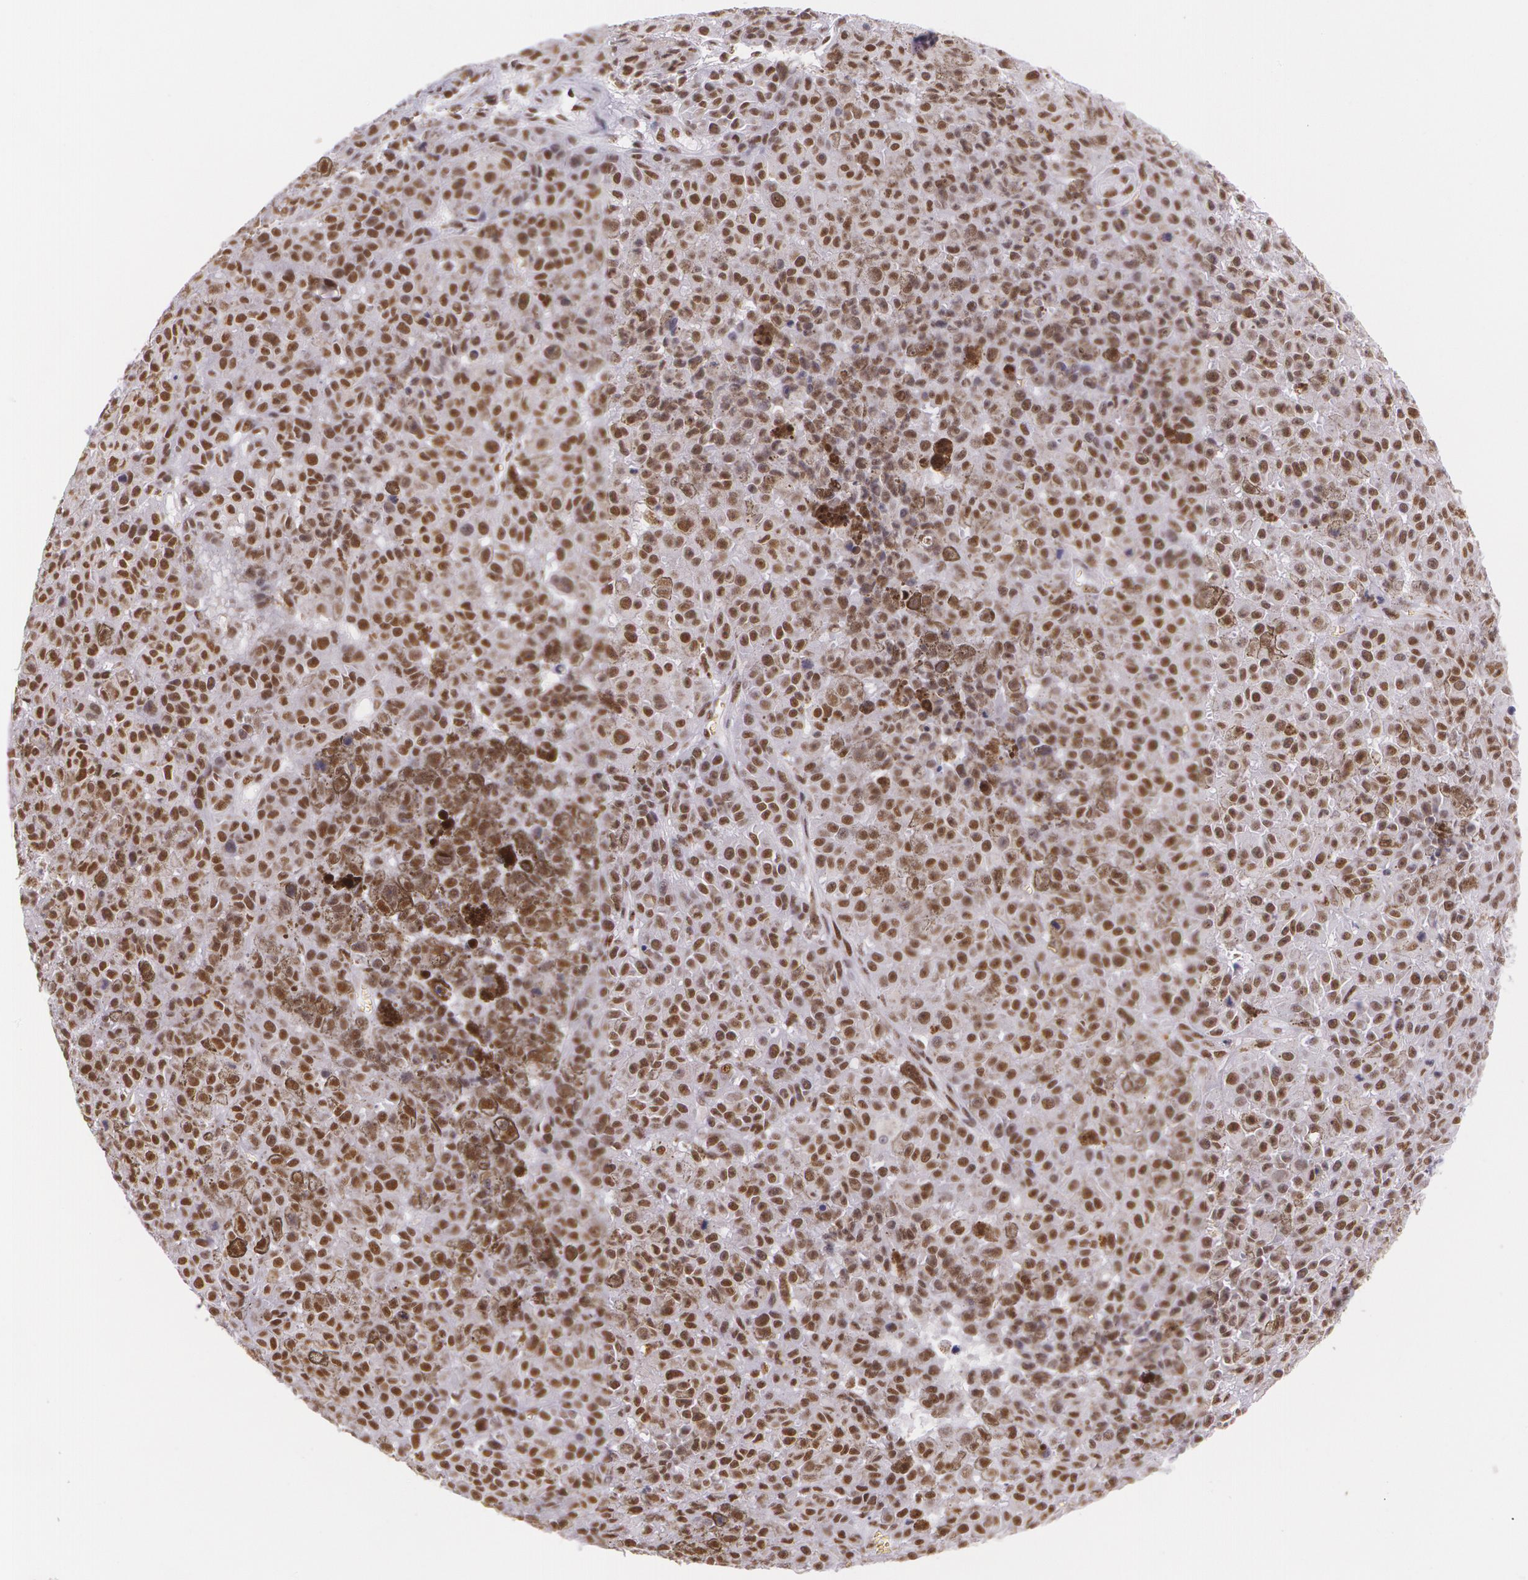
{"staining": {"intensity": "strong", "quantity": ">75%", "location": "nuclear"}, "tissue": "melanoma", "cell_type": "Tumor cells", "image_type": "cancer", "snomed": [{"axis": "morphology", "description": "Malignant melanoma, NOS"}, {"axis": "topography", "description": "Skin"}], "caption": "Malignant melanoma tissue exhibits strong nuclear positivity in about >75% of tumor cells", "gene": "NBN", "patient": {"sex": "male", "age": 64}}